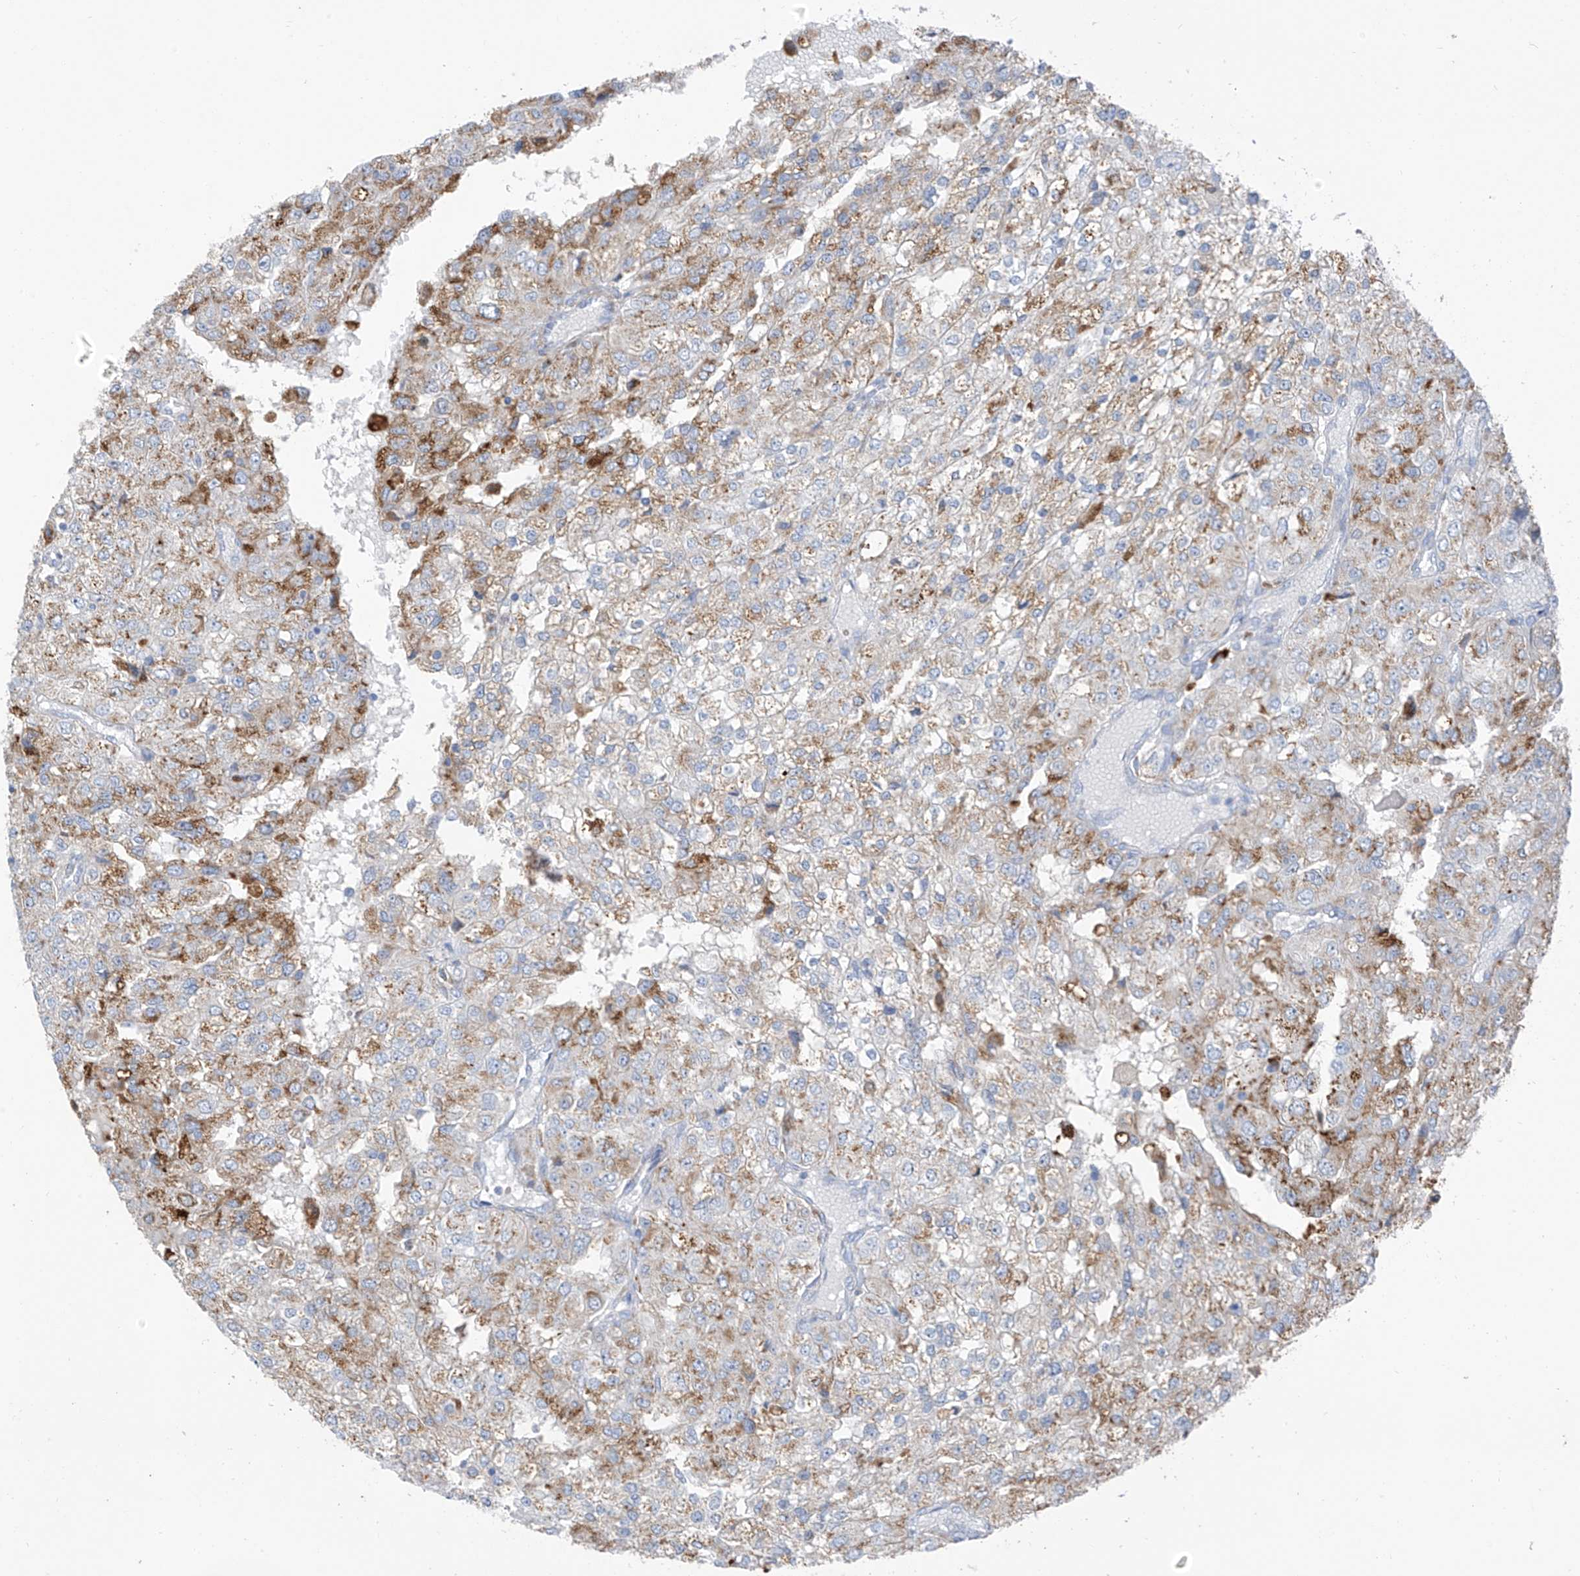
{"staining": {"intensity": "moderate", "quantity": "25%-75%", "location": "cytoplasmic/membranous"}, "tissue": "renal cancer", "cell_type": "Tumor cells", "image_type": "cancer", "snomed": [{"axis": "morphology", "description": "Adenocarcinoma, NOS"}, {"axis": "topography", "description": "Kidney"}], "caption": "Protein staining exhibits moderate cytoplasmic/membranous positivity in approximately 25%-75% of tumor cells in renal cancer (adenocarcinoma).", "gene": "GLMP", "patient": {"sex": "female", "age": 54}}